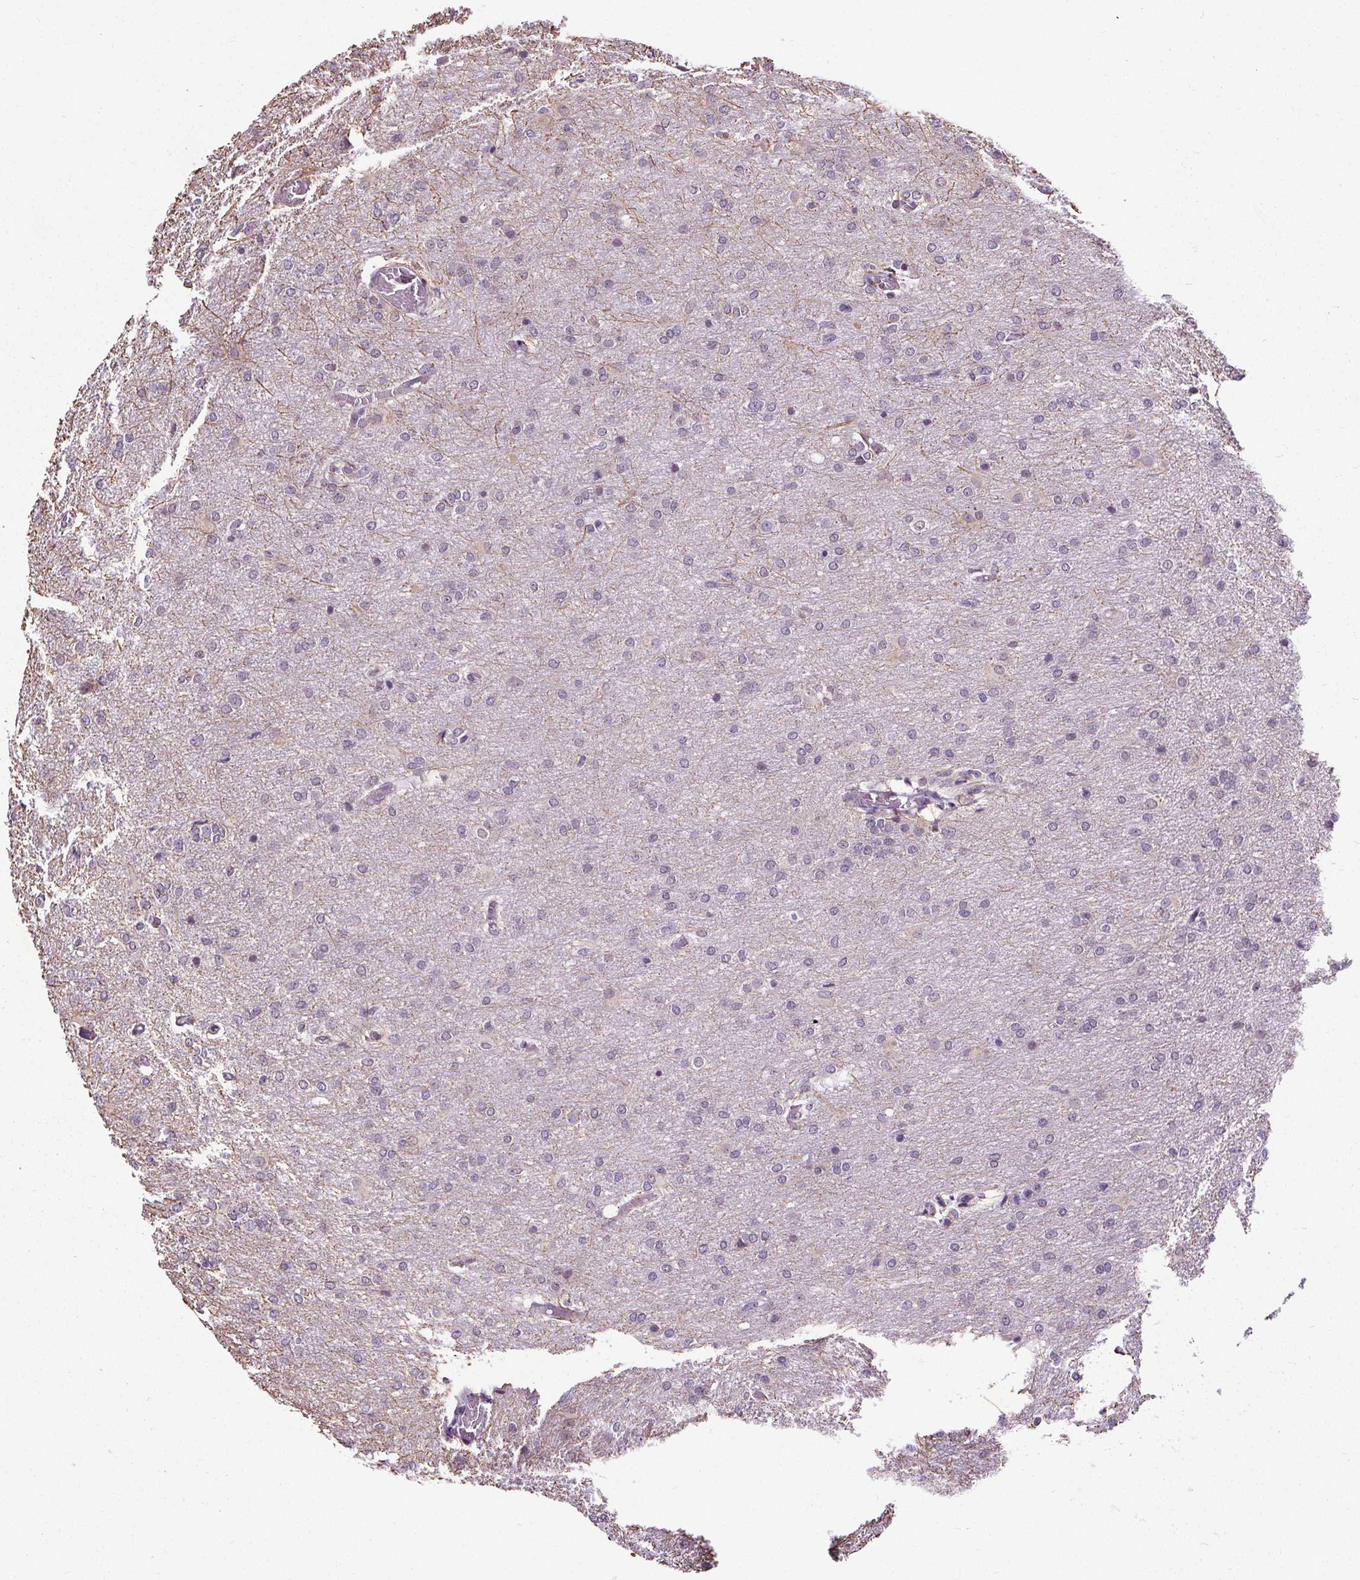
{"staining": {"intensity": "negative", "quantity": "none", "location": "none"}, "tissue": "glioma", "cell_type": "Tumor cells", "image_type": "cancer", "snomed": [{"axis": "morphology", "description": "Glioma, malignant, High grade"}, {"axis": "topography", "description": "Brain"}], "caption": "Tumor cells are negative for protein expression in human high-grade glioma (malignant).", "gene": "TMEM240", "patient": {"sex": "male", "age": 68}}